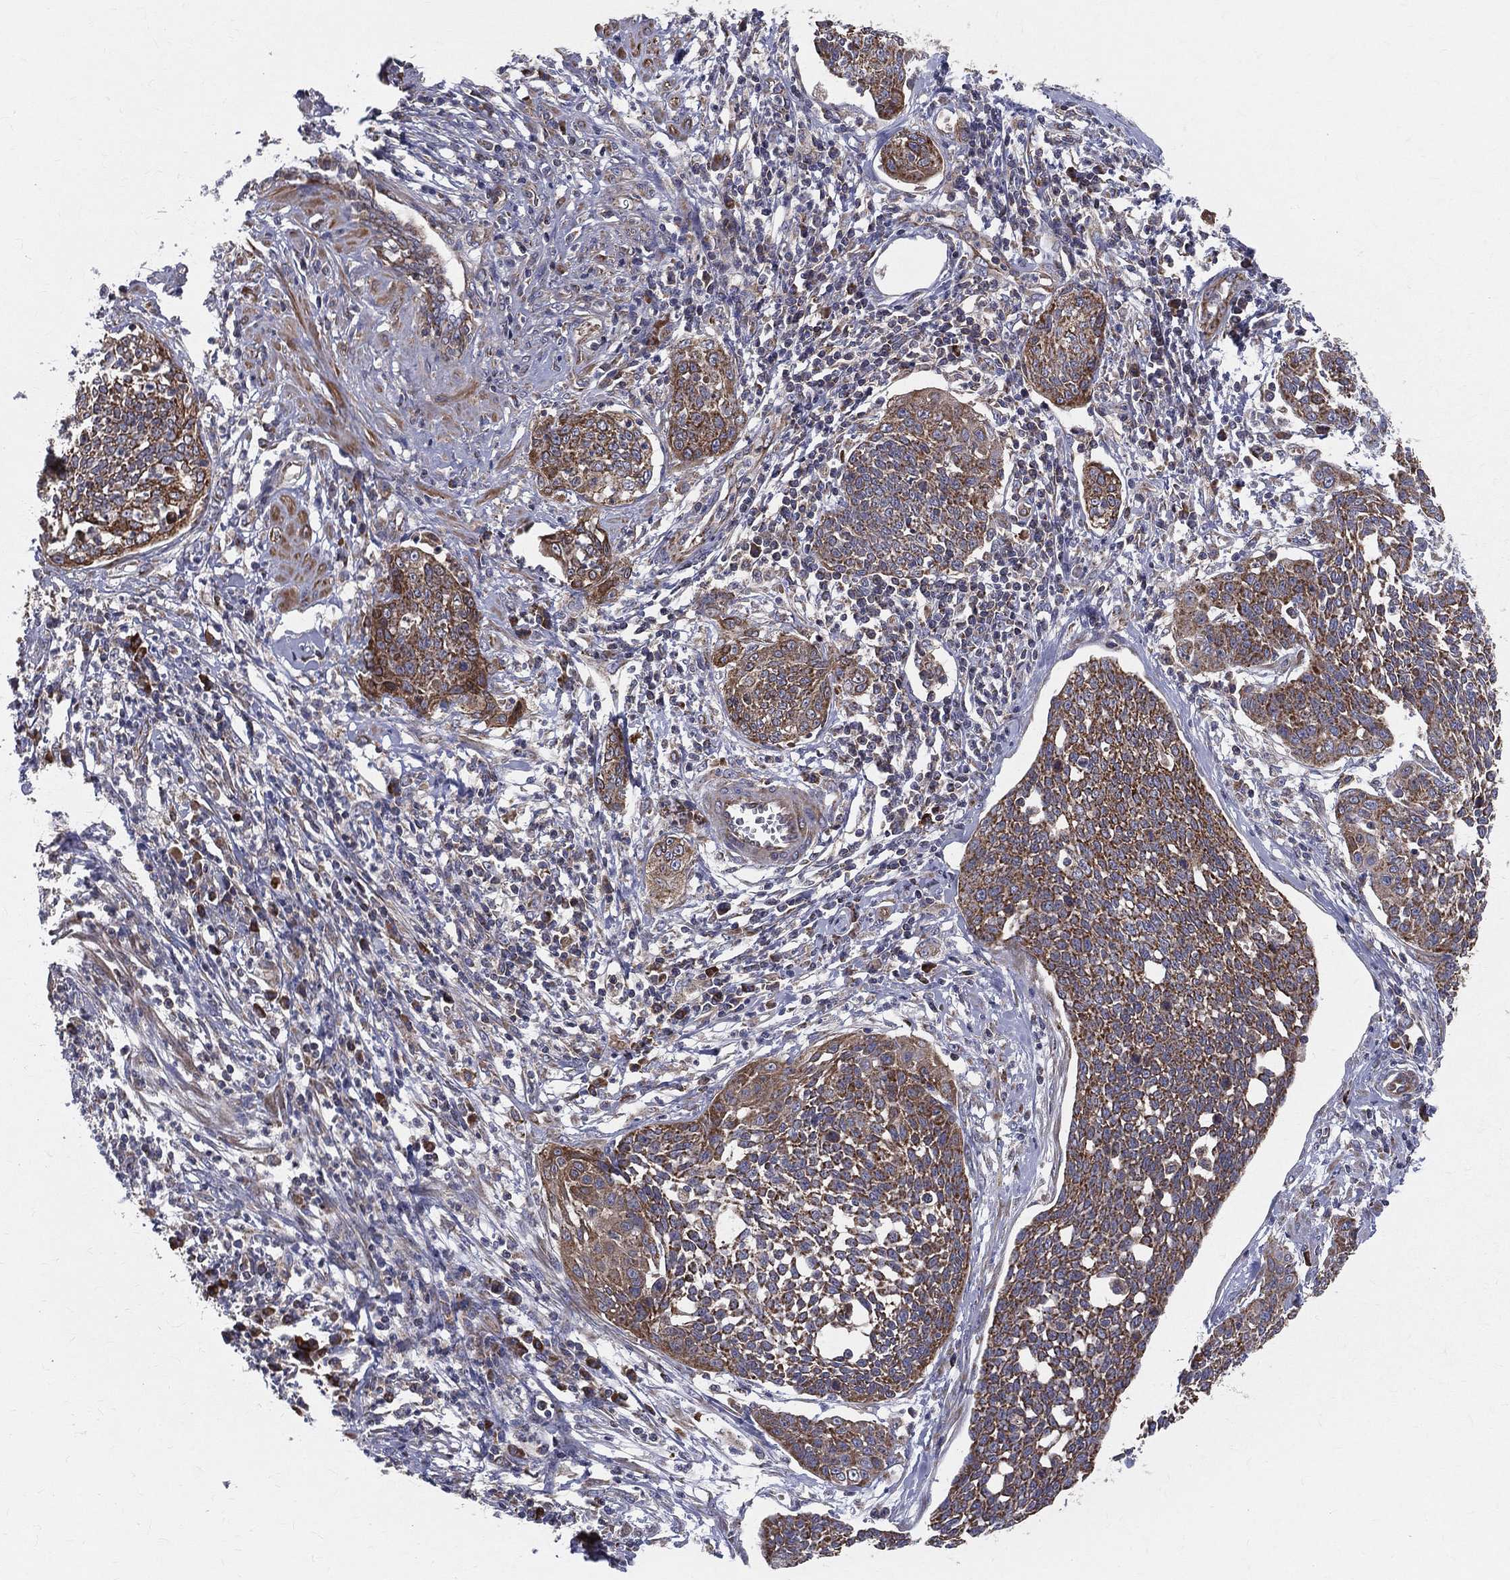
{"staining": {"intensity": "moderate", "quantity": ">75%", "location": "cytoplasmic/membranous"}, "tissue": "cervical cancer", "cell_type": "Tumor cells", "image_type": "cancer", "snomed": [{"axis": "morphology", "description": "Squamous cell carcinoma, NOS"}, {"axis": "topography", "description": "Cervix"}], "caption": "Immunohistochemistry staining of cervical squamous cell carcinoma, which reveals medium levels of moderate cytoplasmic/membranous staining in approximately >75% of tumor cells indicating moderate cytoplasmic/membranous protein expression. The staining was performed using DAB (3,3'-diaminobenzidine) (brown) for protein detection and nuclei were counterstained in hematoxylin (blue).", "gene": "MIX23", "patient": {"sex": "female", "age": 34}}